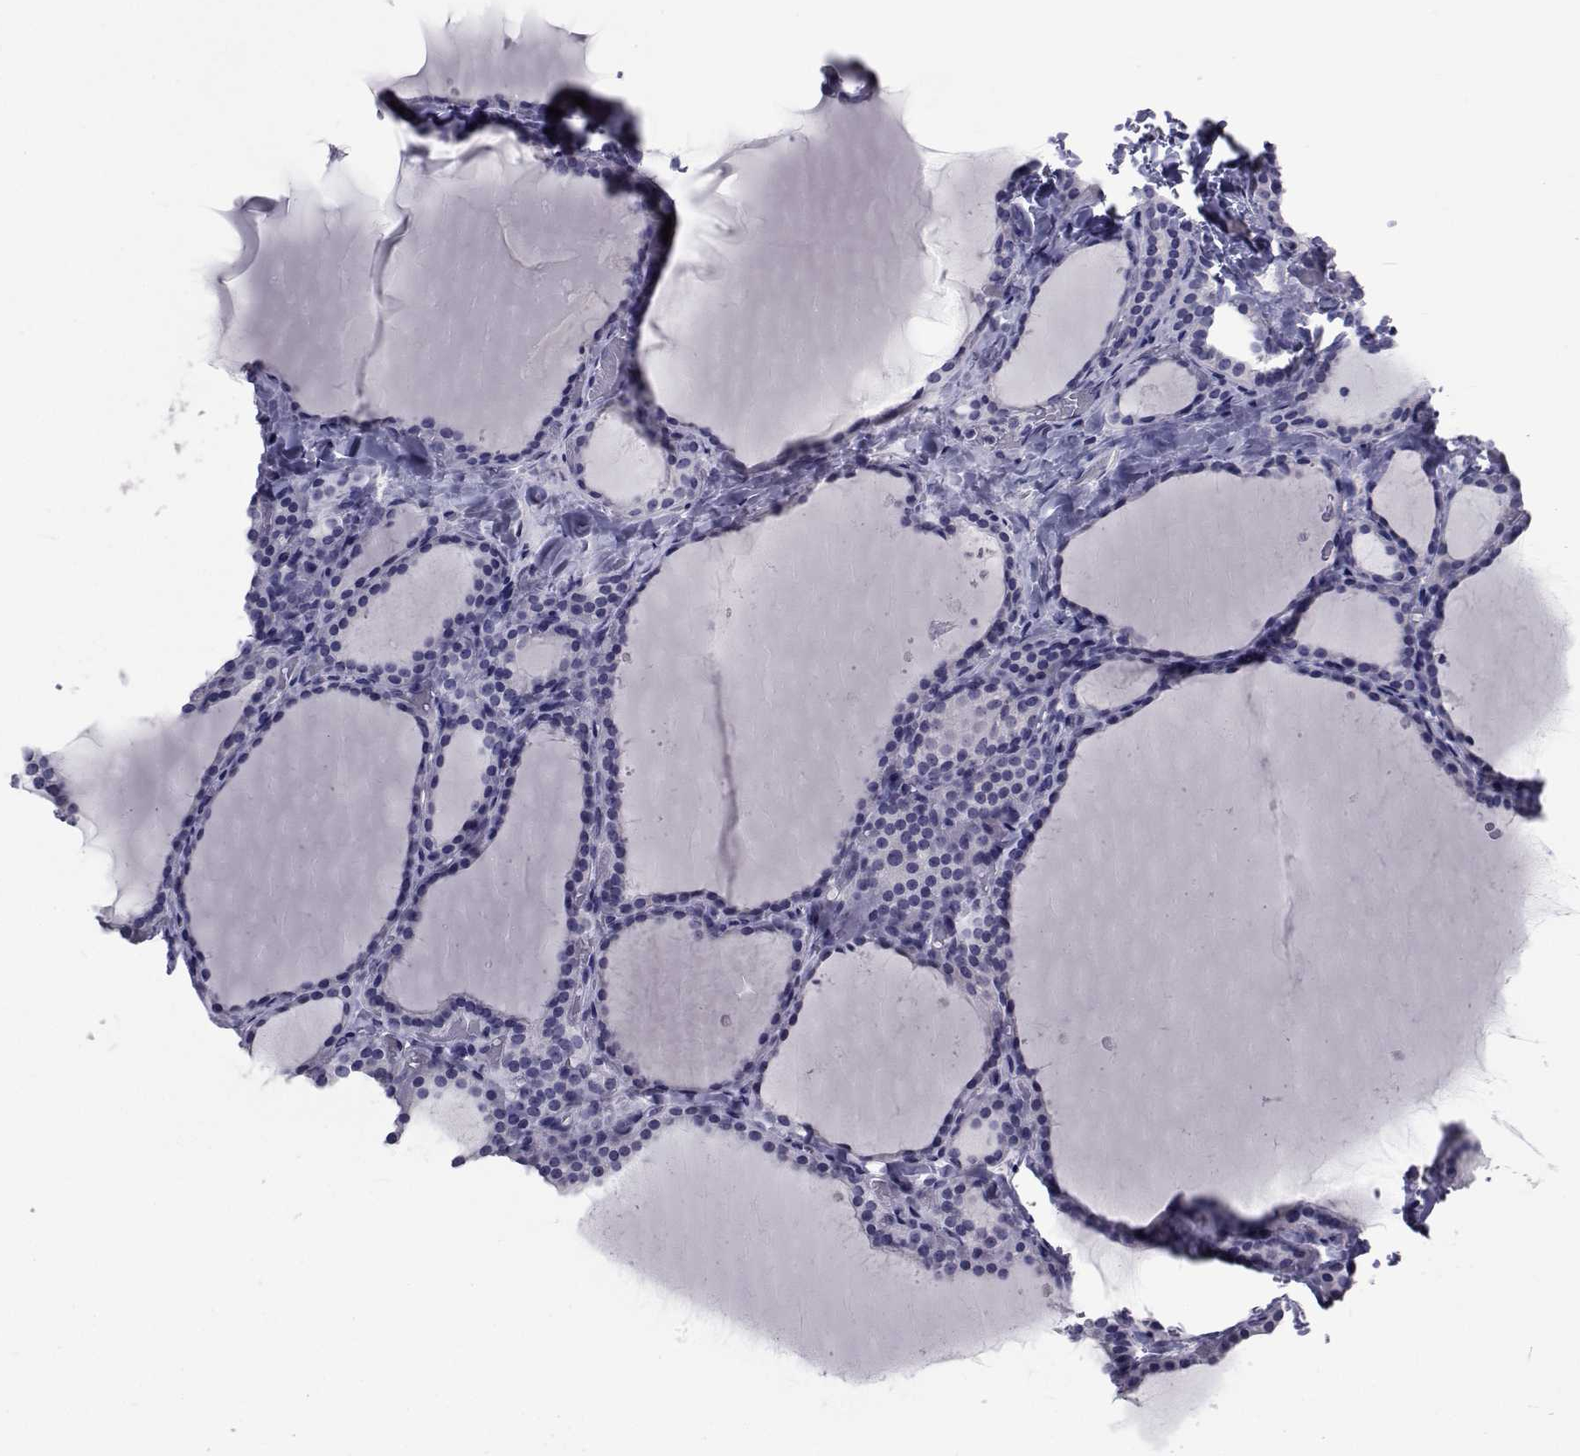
{"staining": {"intensity": "negative", "quantity": "none", "location": "none"}, "tissue": "thyroid gland", "cell_type": "Glandular cells", "image_type": "normal", "snomed": [{"axis": "morphology", "description": "Normal tissue, NOS"}, {"axis": "topography", "description": "Thyroid gland"}], "caption": "Protein analysis of normal thyroid gland displays no significant positivity in glandular cells. (IHC, brightfield microscopy, high magnification).", "gene": "GKAP1", "patient": {"sex": "female", "age": 22}}